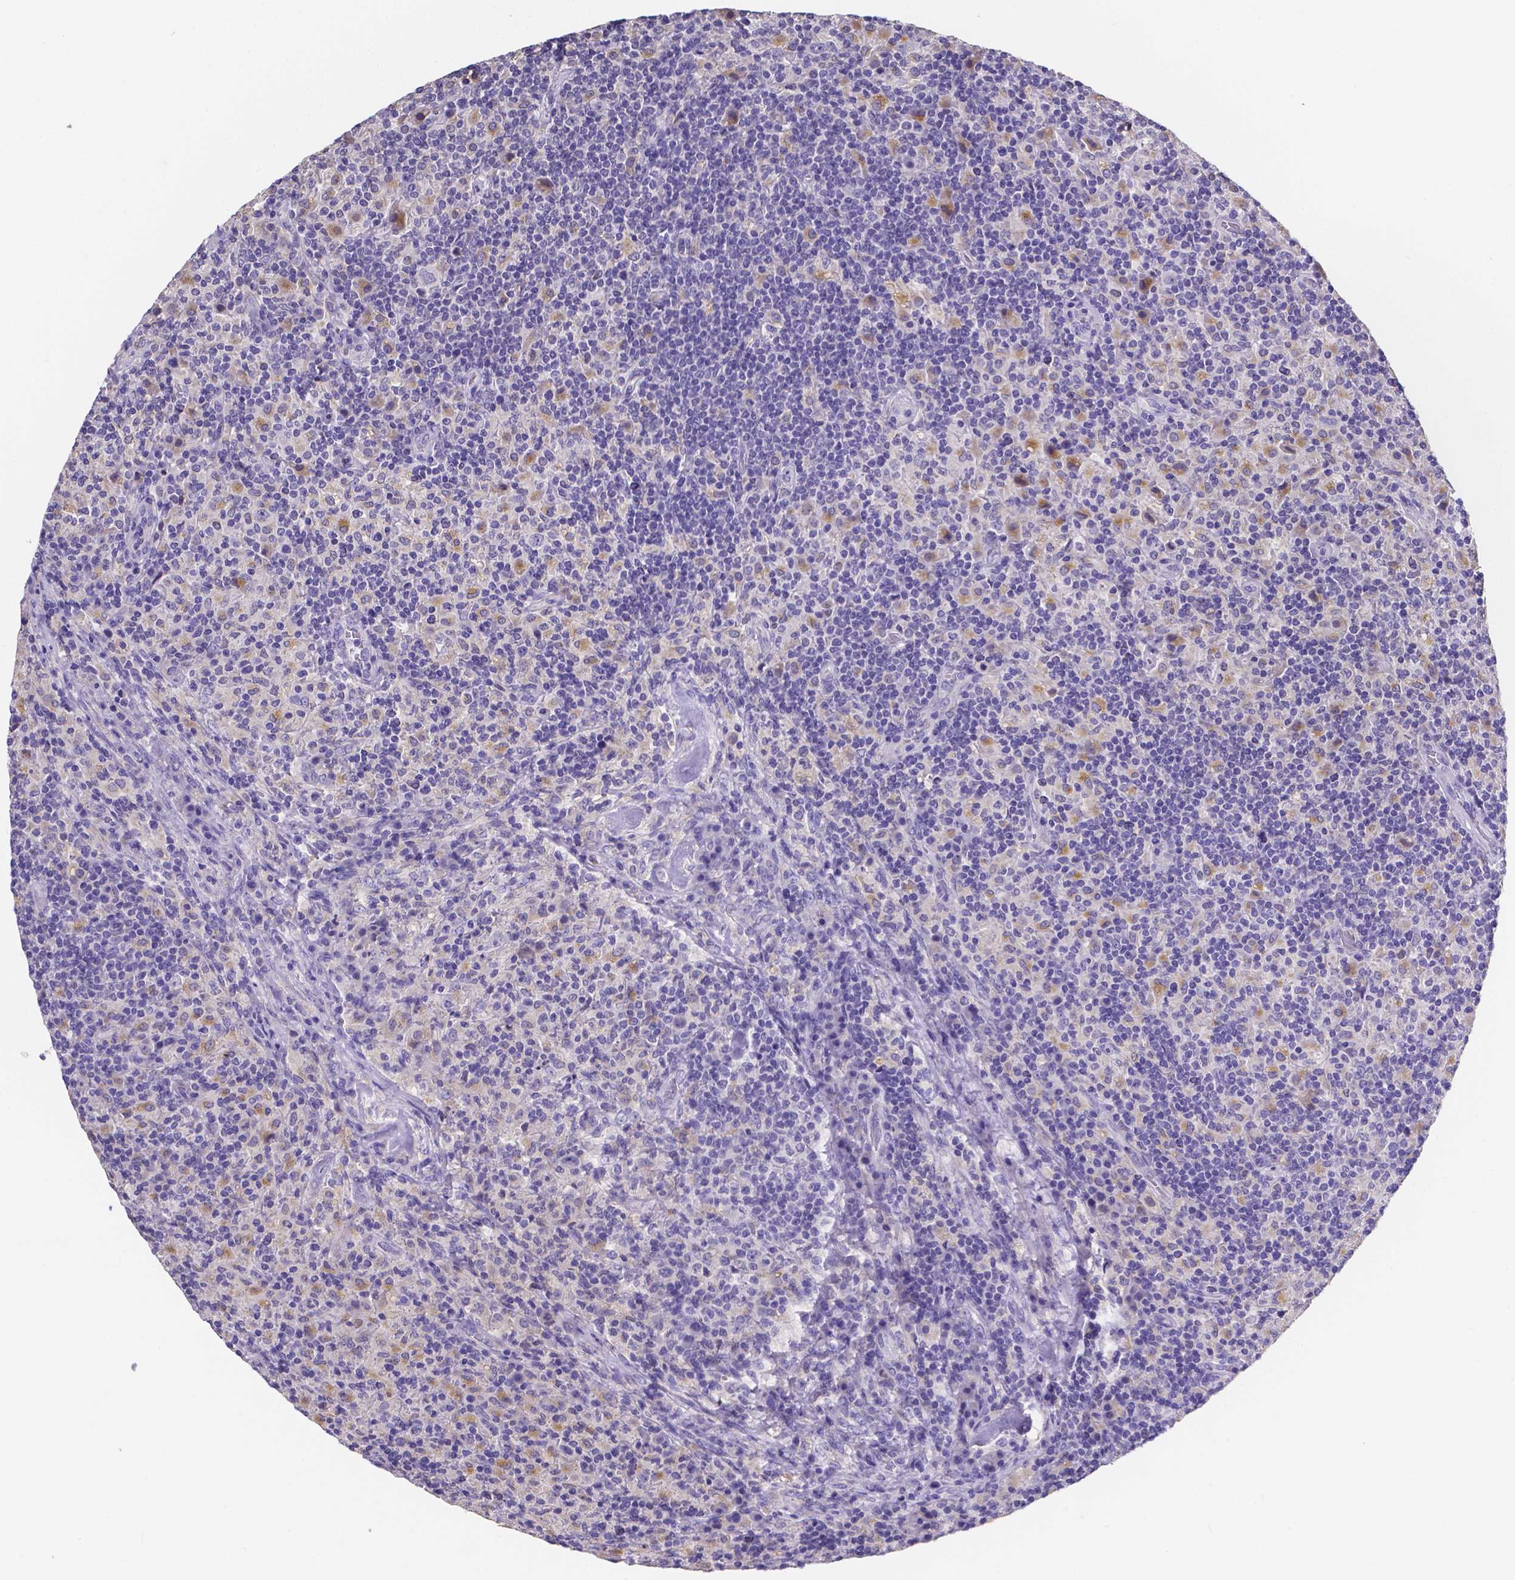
{"staining": {"intensity": "moderate", "quantity": "<25%", "location": "cytoplasmic/membranous"}, "tissue": "lymphoma", "cell_type": "Tumor cells", "image_type": "cancer", "snomed": [{"axis": "morphology", "description": "Hodgkin's disease, NOS"}, {"axis": "topography", "description": "Lymph node"}], "caption": "Immunohistochemistry image of neoplastic tissue: human Hodgkin's disease stained using immunohistochemistry demonstrates low levels of moderate protein expression localized specifically in the cytoplasmic/membranous of tumor cells, appearing as a cytoplasmic/membranous brown color.", "gene": "ATP6V1D", "patient": {"sex": "male", "age": 70}}